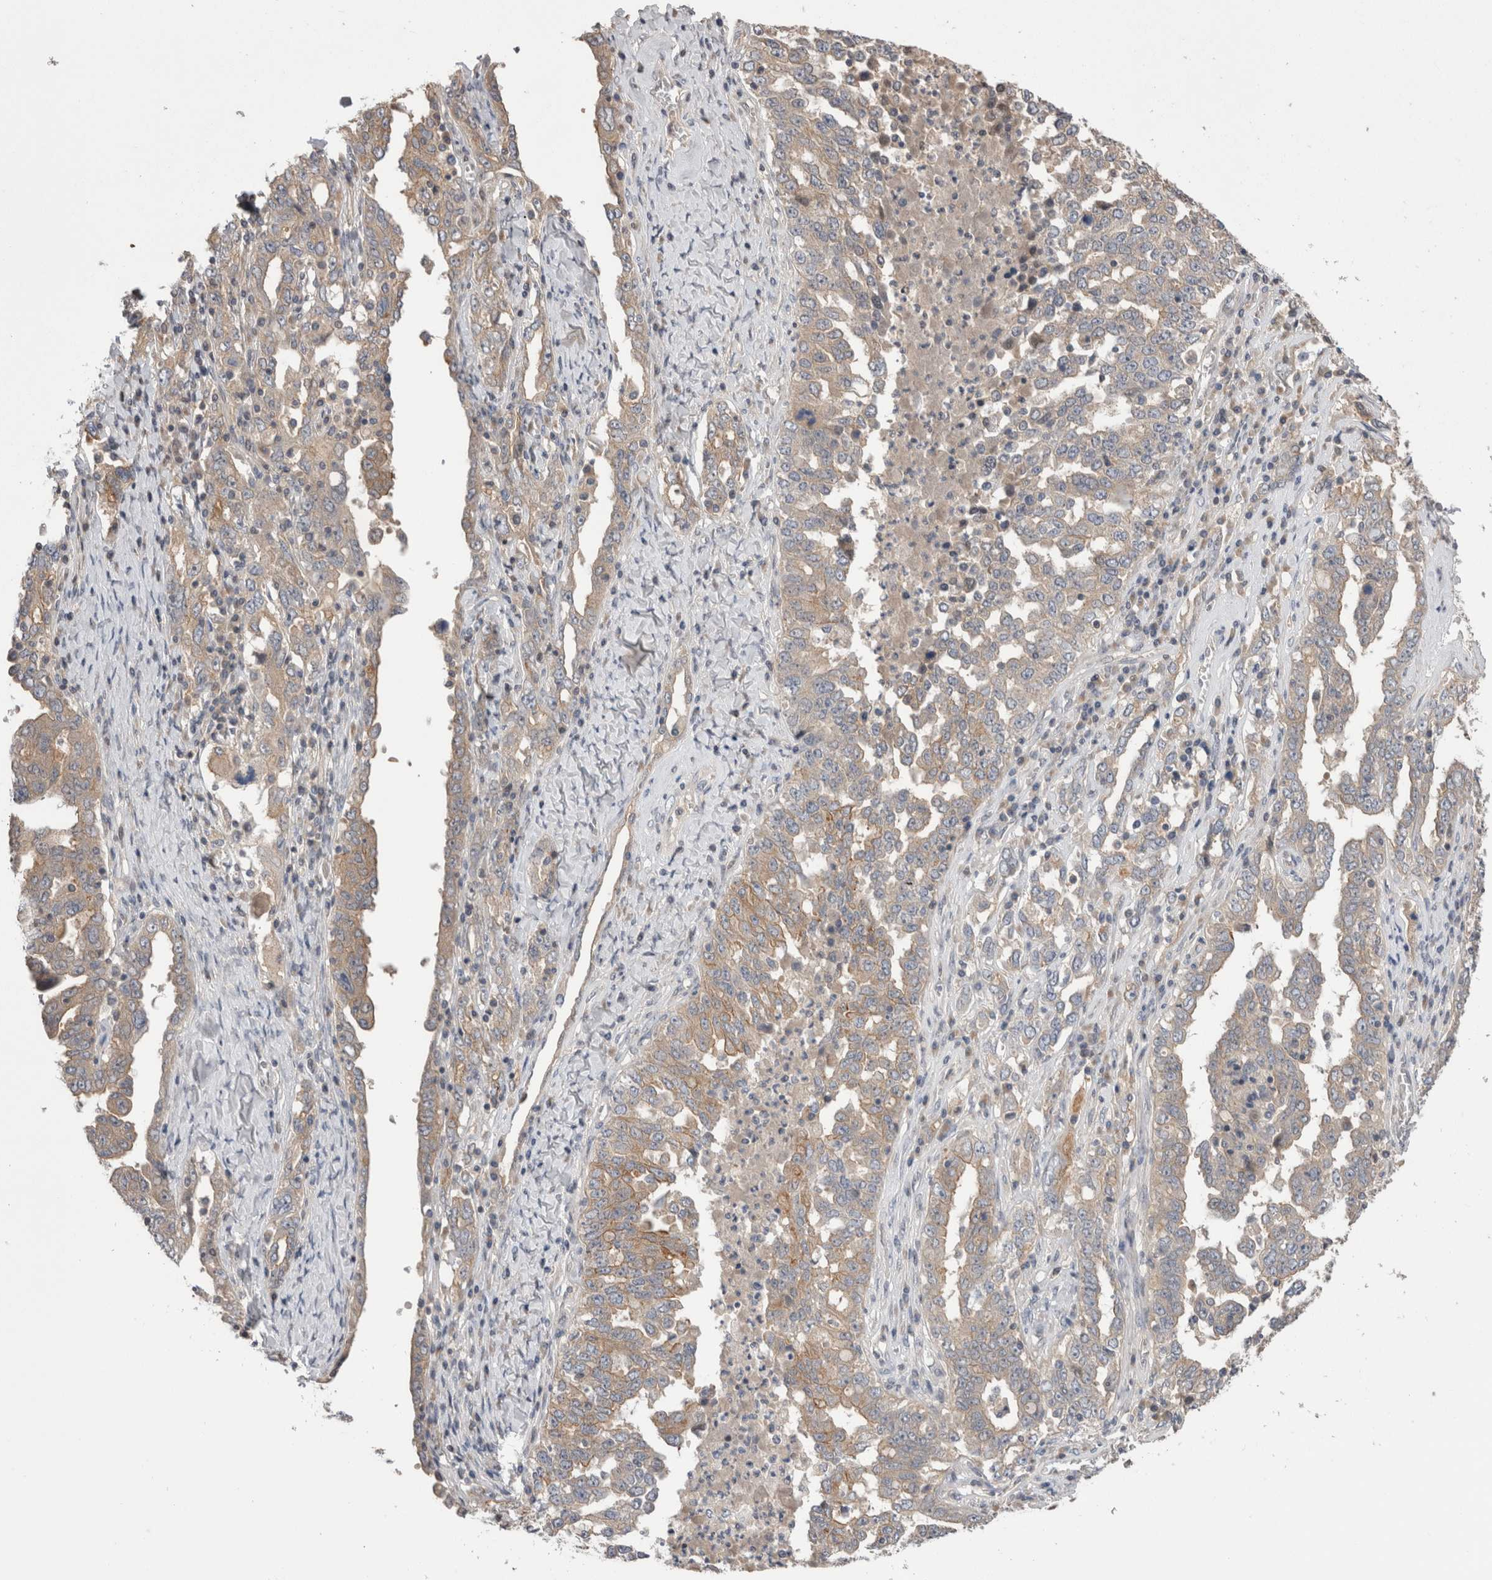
{"staining": {"intensity": "weak", "quantity": ">75%", "location": "cytoplasmic/membranous"}, "tissue": "ovarian cancer", "cell_type": "Tumor cells", "image_type": "cancer", "snomed": [{"axis": "morphology", "description": "Carcinoma, endometroid"}, {"axis": "topography", "description": "Ovary"}], "caption": "IHC (DAB) staining of ovarian cancer (endometroid carcinoma) exhibits weak cytoplasmic/membranous protein positivity in approximately >75% of tumor cells.", "gene": "OTOR", "patient": {"sex": "female", "age": 62}}